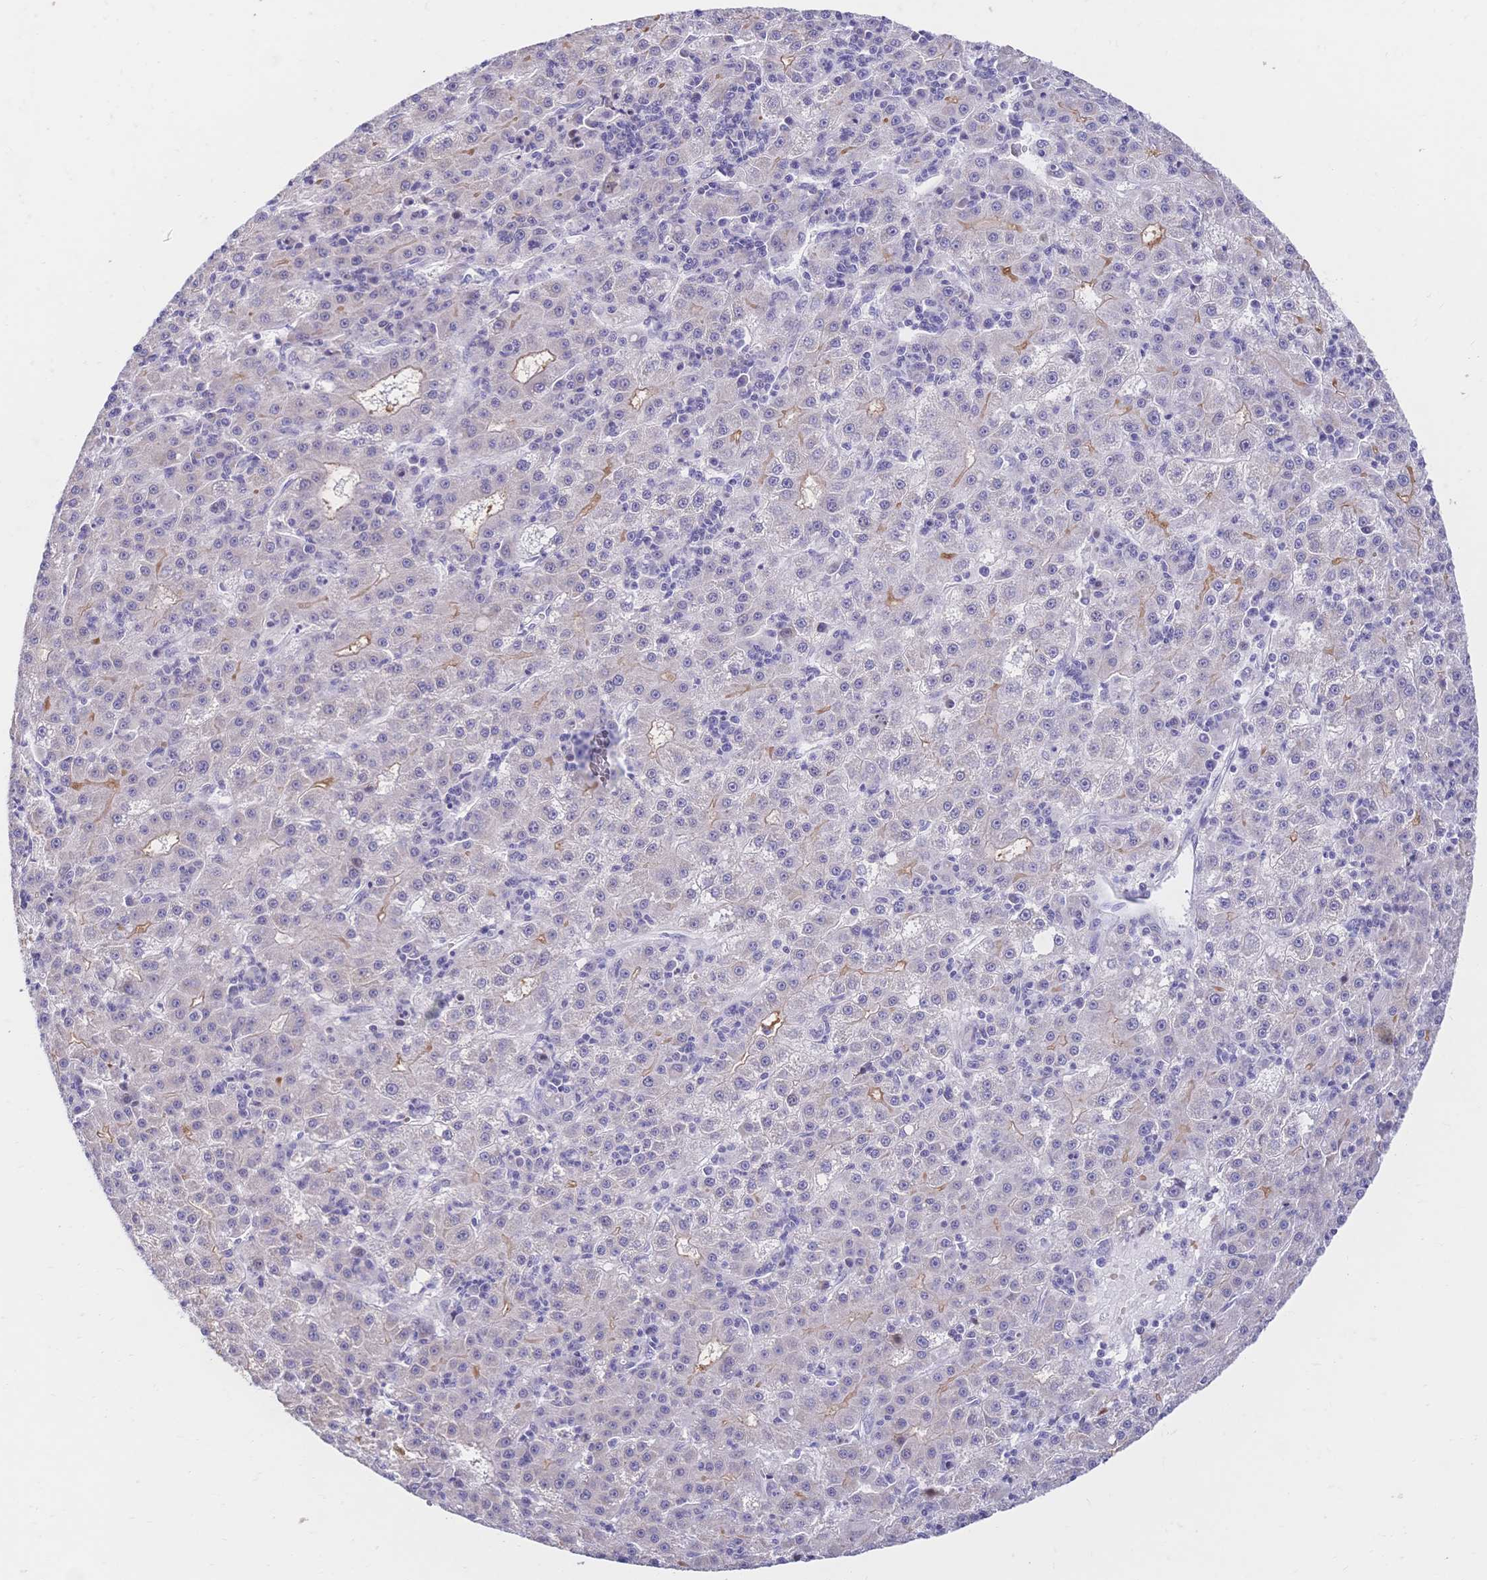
{"staining": {"intensity": "negative", "quantity": "none", "location": "none"}, "tissue": "liver cancer", "cell_type": "Tumor cells", "image_type": "cancer", "snomed": [{"axis": "morphology", "description": "Carcinoma, Hepatocellular, NOS"}, {"axis": "topography", "description": "Liver"}], "caption": "Tumor cells are negative for protein expression in human liver cancer (hepatocellular carcinoma). The staining was performed using DAB to visualize the protein expression in brown, while the nuclei were stained in blue with hematoxylin (Magnification: 20x).", "gene": "CLEC18B", "patient": {"sex": "male", "age": 76}}